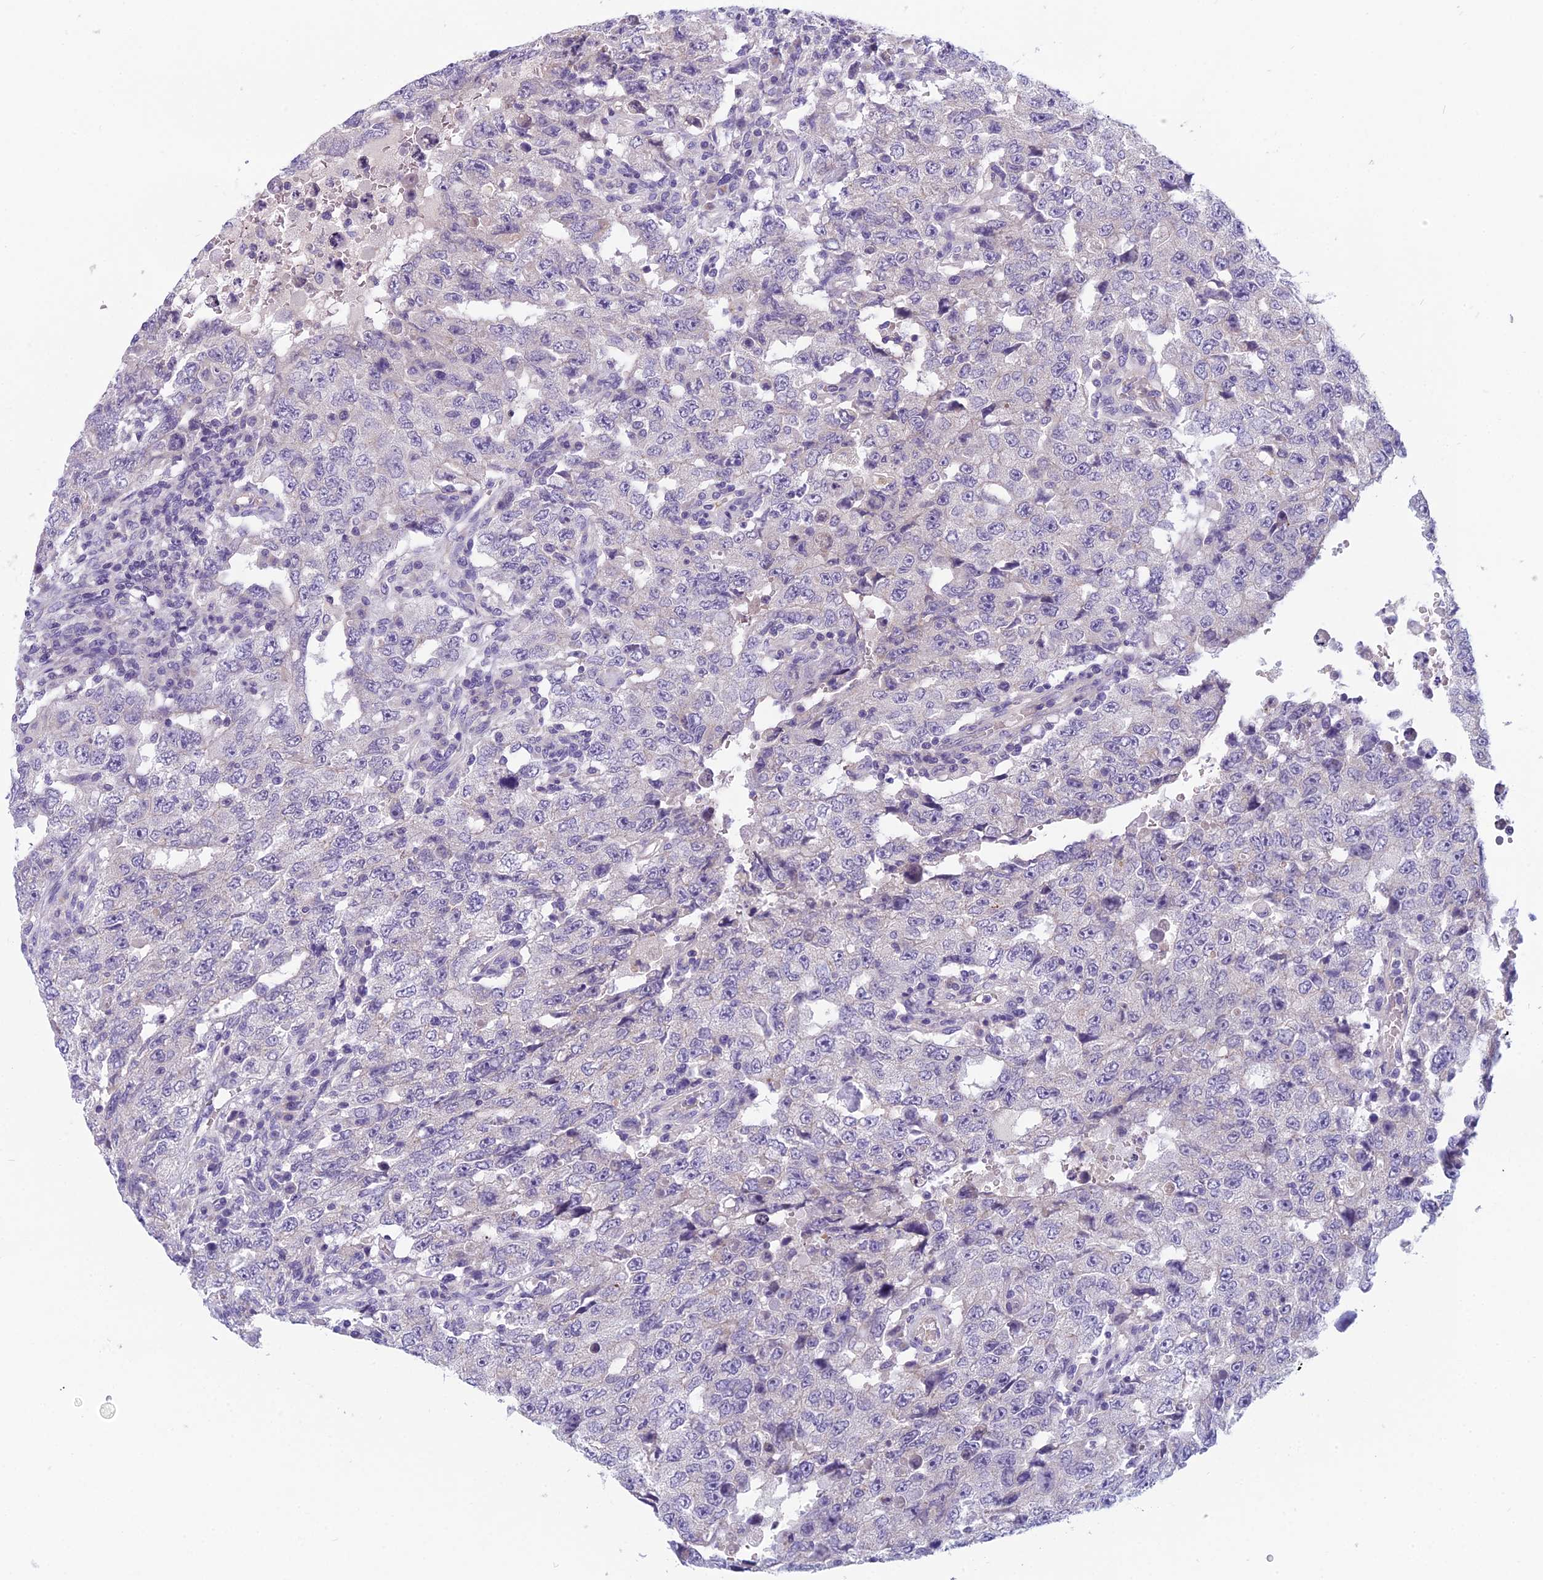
{"staining": {"intensity": "negative", "quantity": "none", "location": "none"}, "tissue": "testis cancer", "cell_type": "Tumor cells", "image_type": "cancer", "snomed": [{"axis": "morphology", "description": "Carcinoma, Embryonal, NOS"}, {"axis": "topography", "description": "Testis"}], "caption": "Photomicrograph shows no significant protein positivity in tumor cells of embryonal carcinoma (testis).", "gene": "RBM41", "patient": {"sex": "male", "age": 26}}